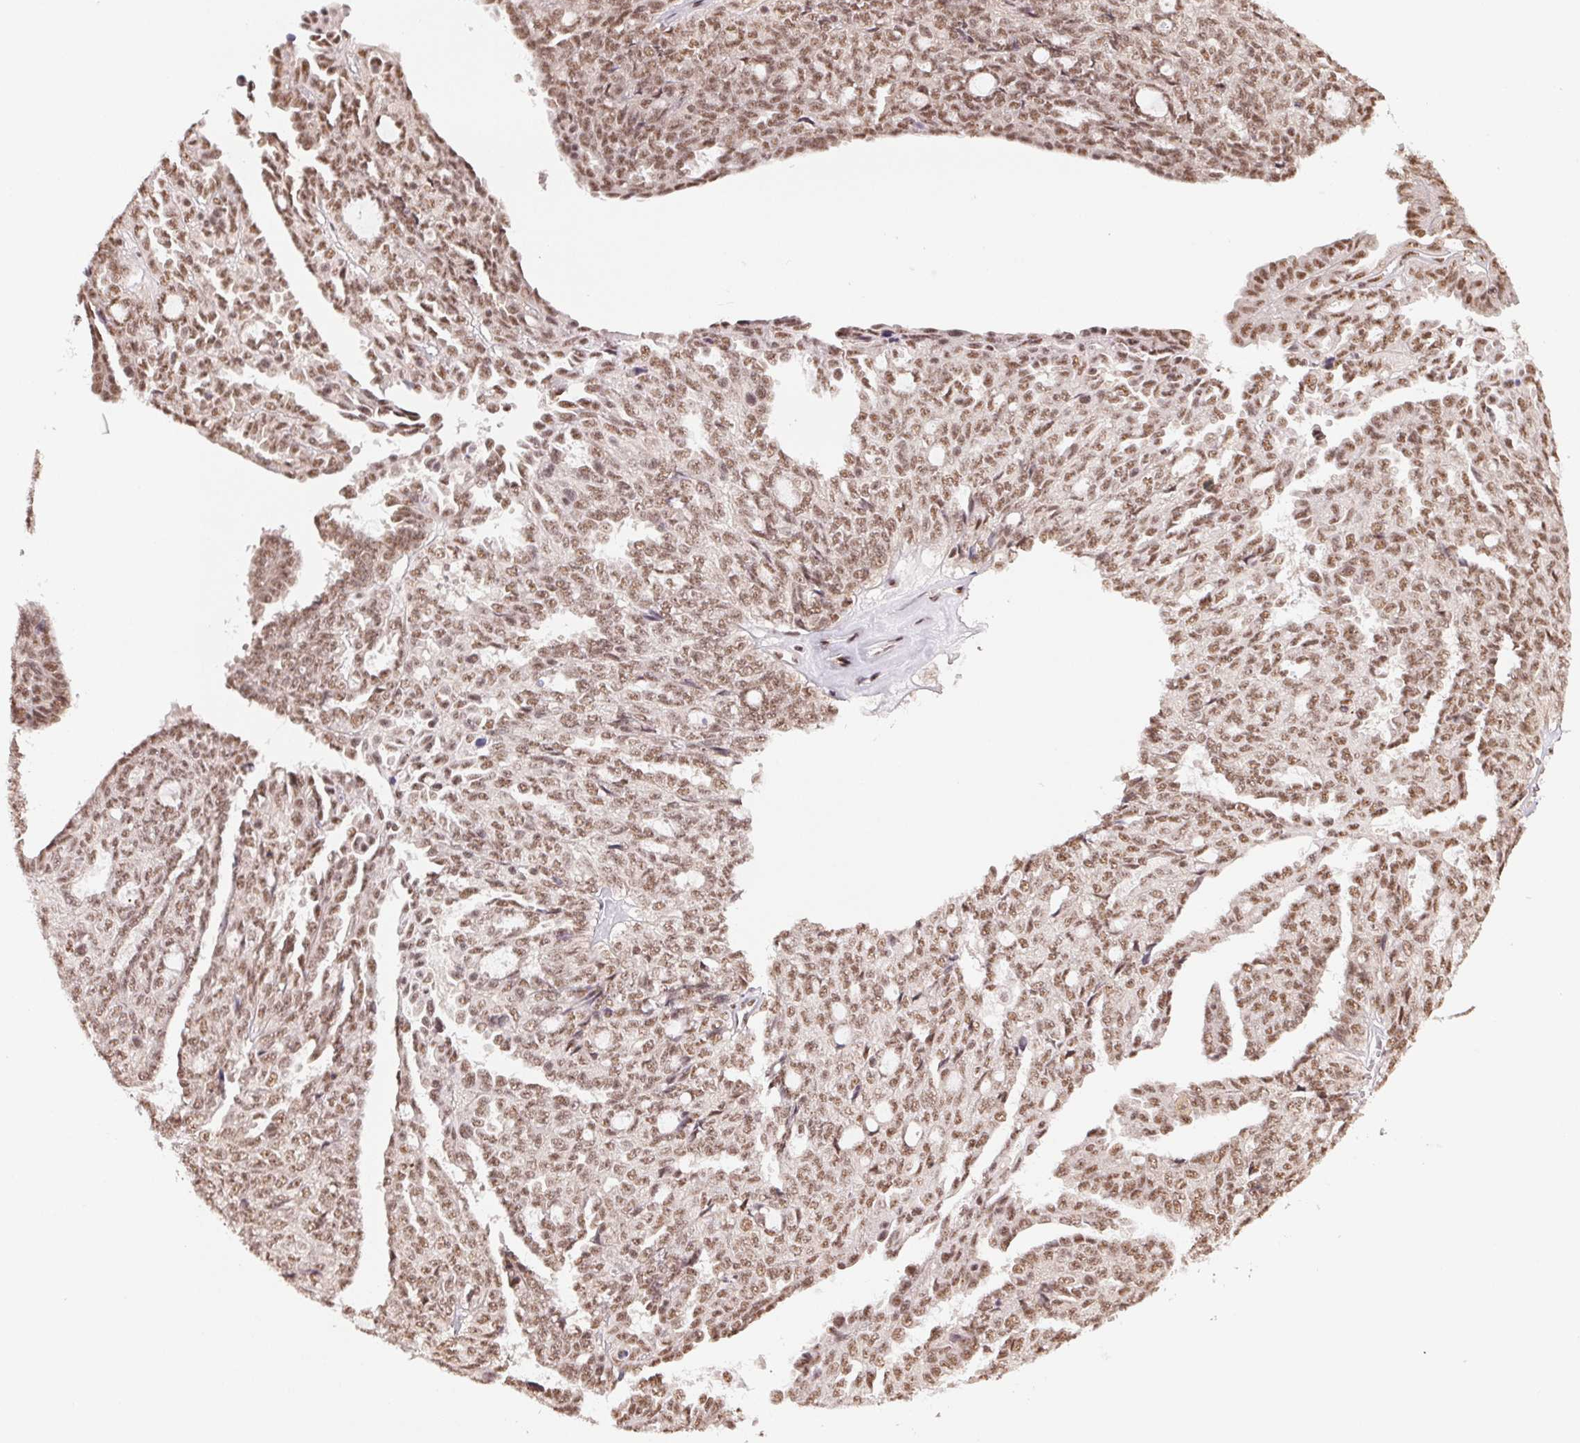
{"staining": {"intensity": "moderate", "quantity": ">75%", "location": "nuclear"}, "tissue": "ovarian cancer", "cell_type": "Tumor cells", "image_type": "cancer", "snomed": [{"axis": "morphology", "description": "Cystadenocarcinoma, serous, NOS"}, {"axis": "topography", "description": "Ovary"}], "caption": "Moderate nuclear protein expression is present in about >75% of tumor cells in ovarian cancer. The staining is performed using DAB brown chromogen to label protein expression. The nuclei are counter-stained blue using hematoxylin.", "gene": "IK", "patient": {"sex": "female", "age": 71}}